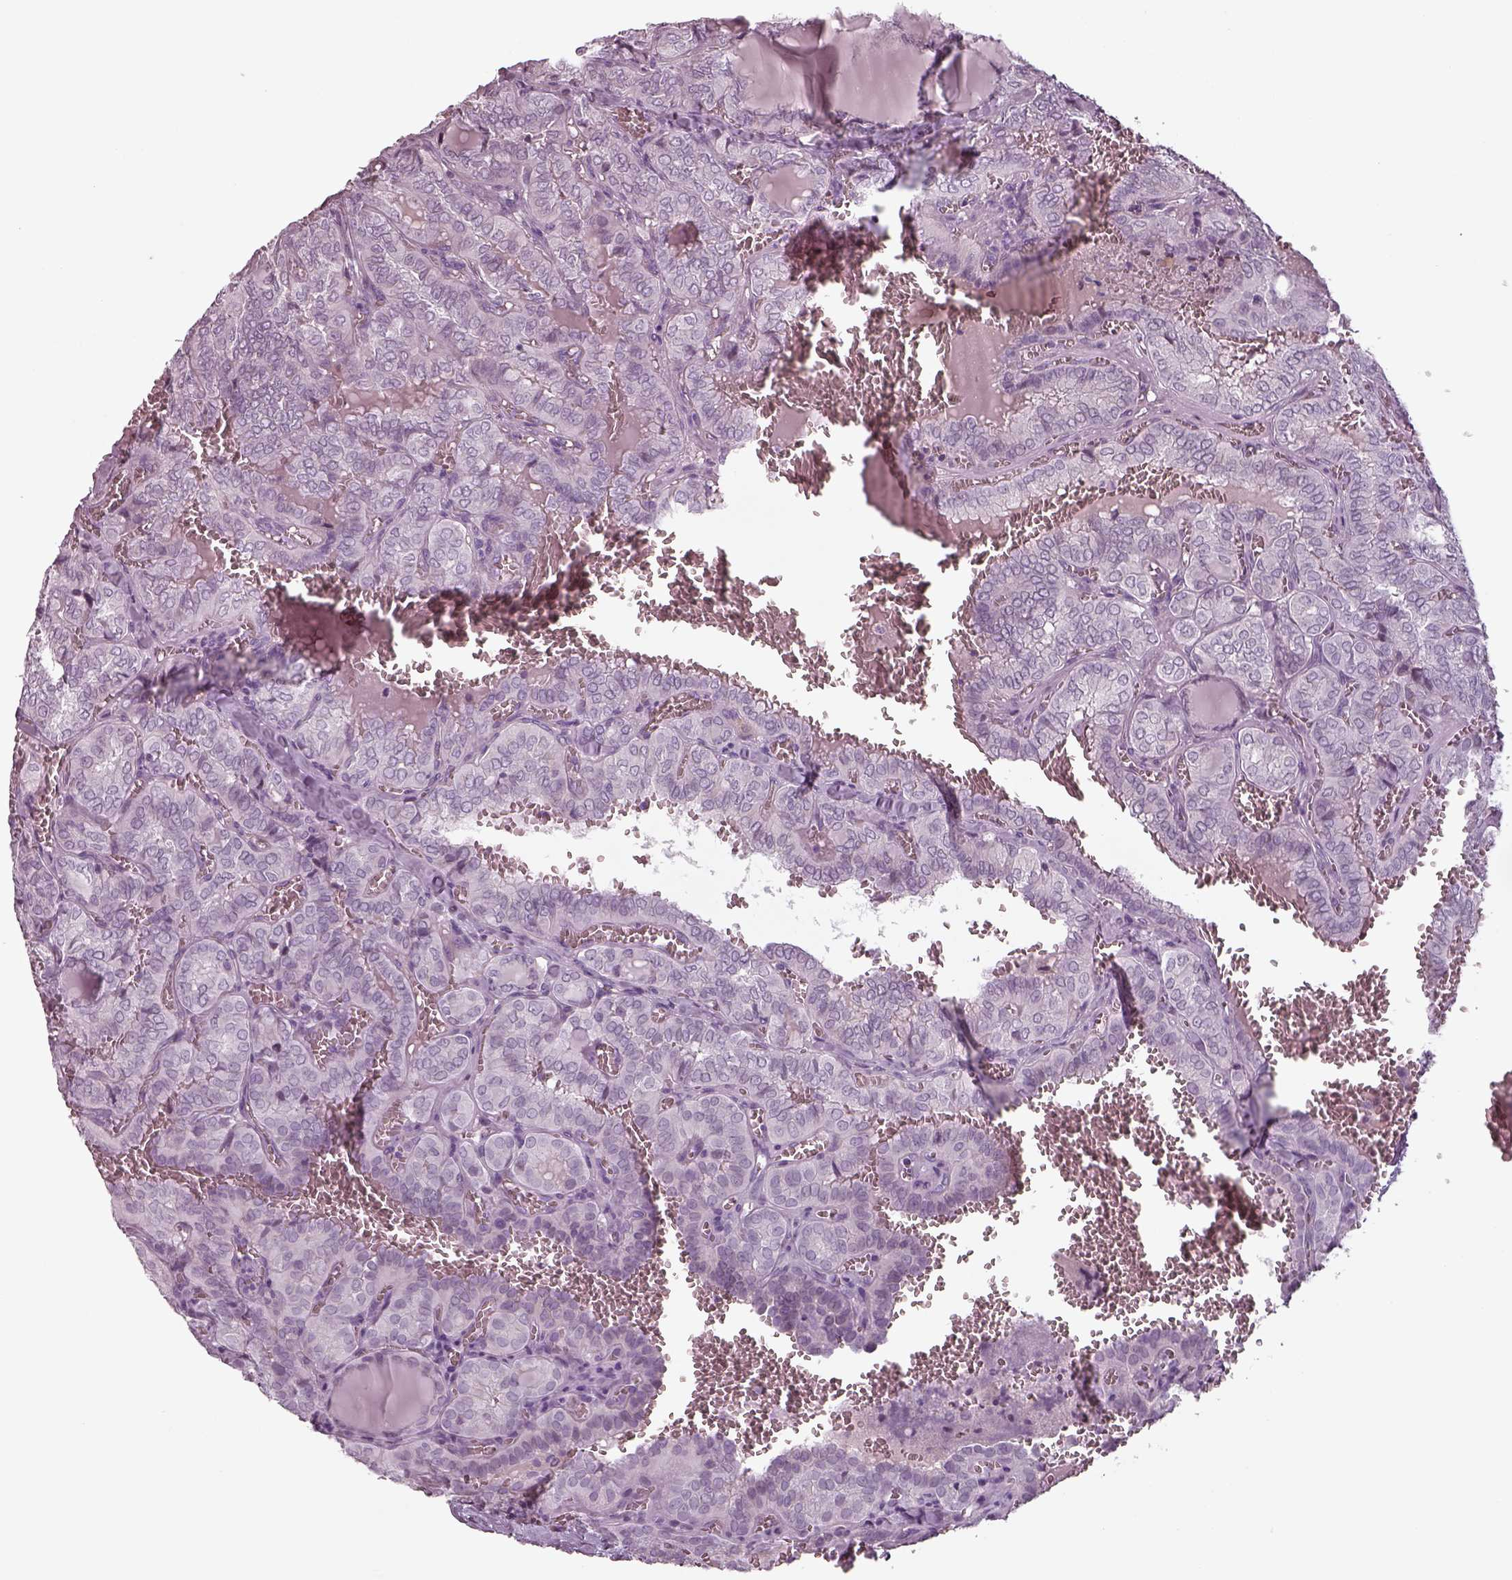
{"staining": {"intensity": "negative", "quantity": "none", "location": "none"}, "tissue": "thyroid cancer", "cell_type": "Tumor cells", "image_type": "cancer", "snomed": [{"axis": "morphology", "description": "Papillary adenocarcinoma, NOS"}, {"axis": "topography", "description": "Thyroid gland"}], "caption": "IHC image of neoplastic tissue: human thyroid cancer stained with DAB reveals no significant protein expression in tumor cells.", "gene": "SEPTIN14", "patient": {"sex": "female", "age": 41}}